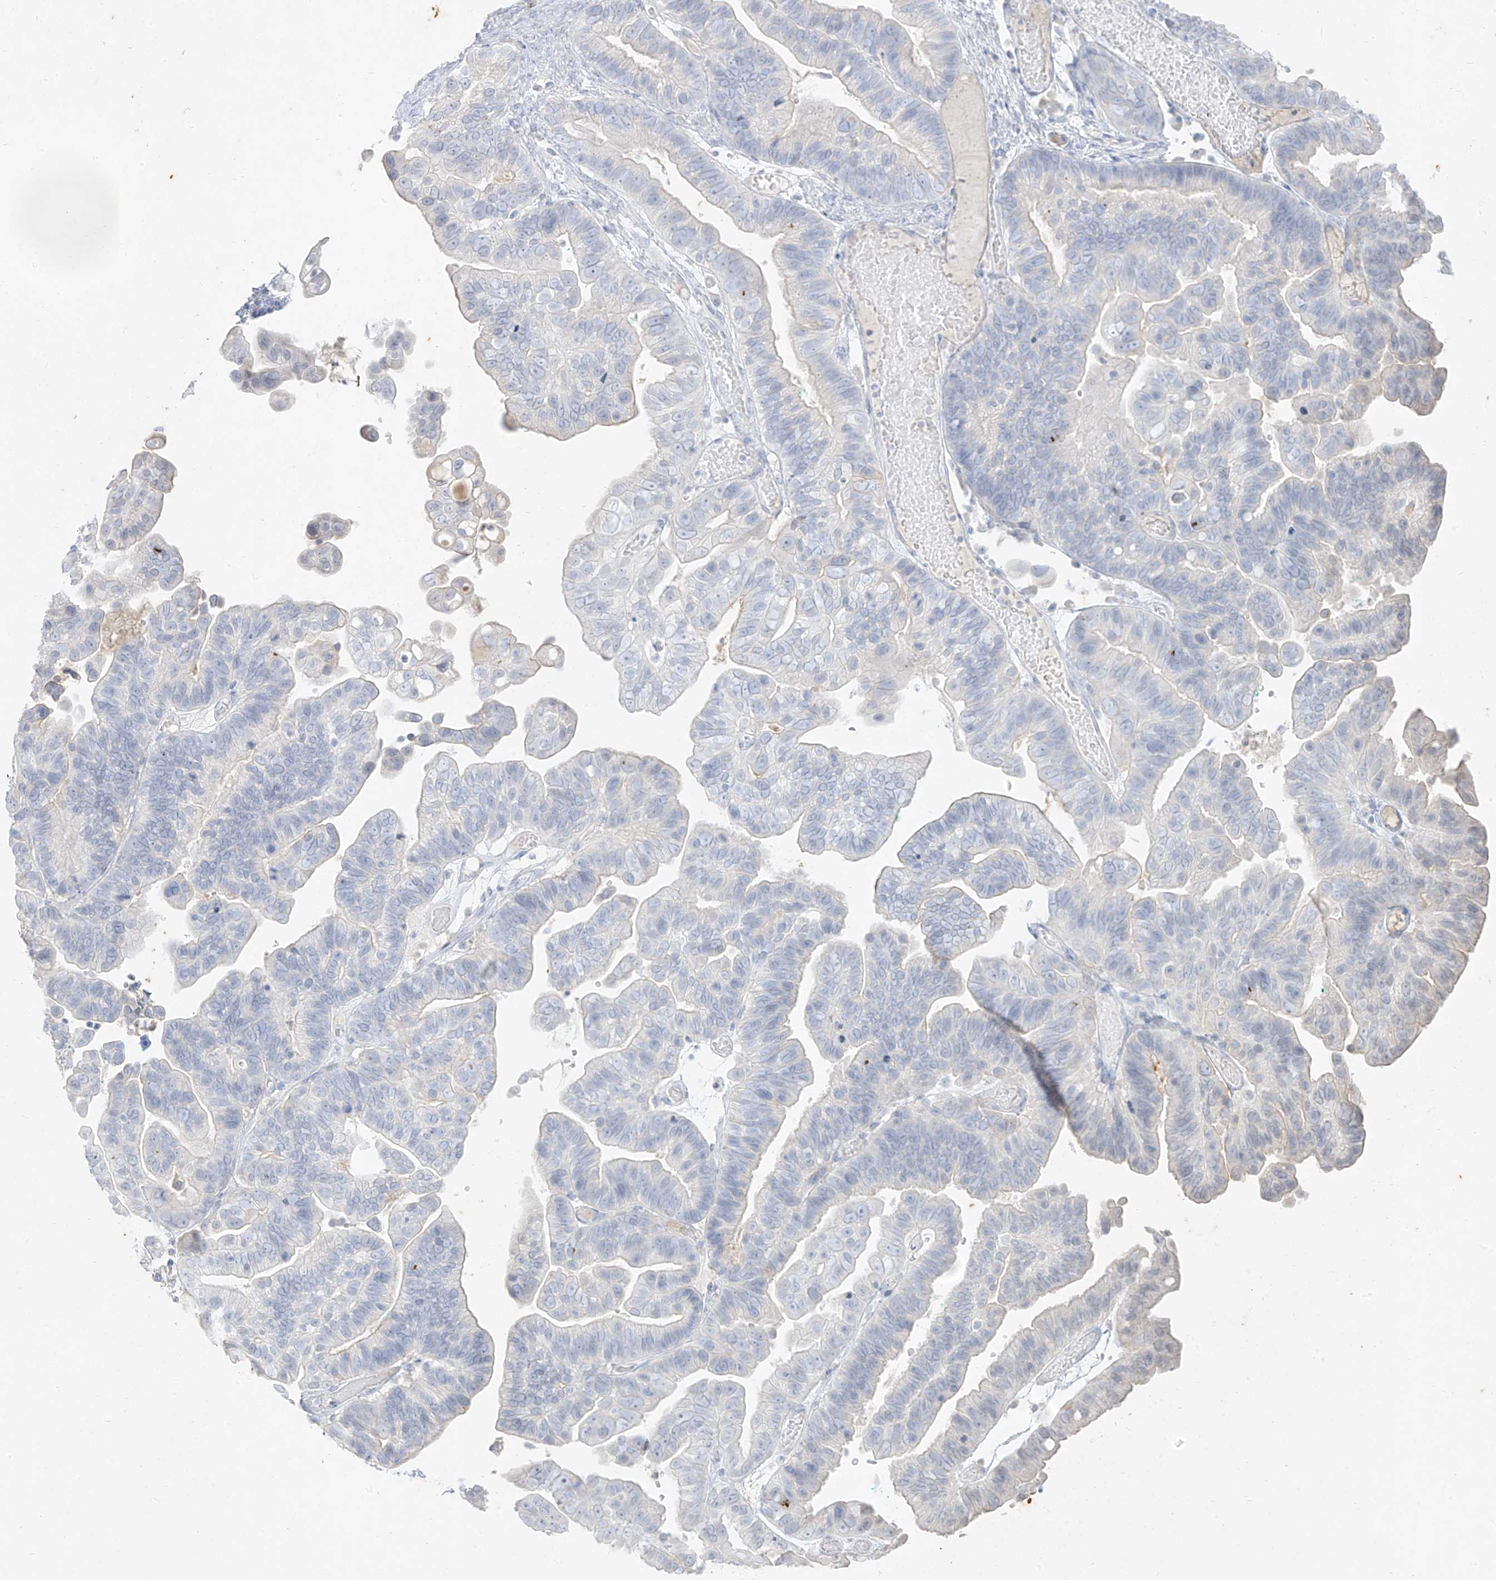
{"staining": {"intensity": "negative", "quantity": "none", "location": "none"}, "tissue": "ovarian cancer", "cell_type": "Tumor cells", "image_type": "cancer", "snomed": [{"axis": "morphology", "description": "Cystadenocarcinoma, serous, NOS"}, {"axis": "topography", "description": "Ovary"}], "caption": "A photomicrograph of ovarian cancer stained for a protein displays no brown staining in tumor cells.", "gene": "TGM4", "patient": {"sex": "female", "age": 56}}